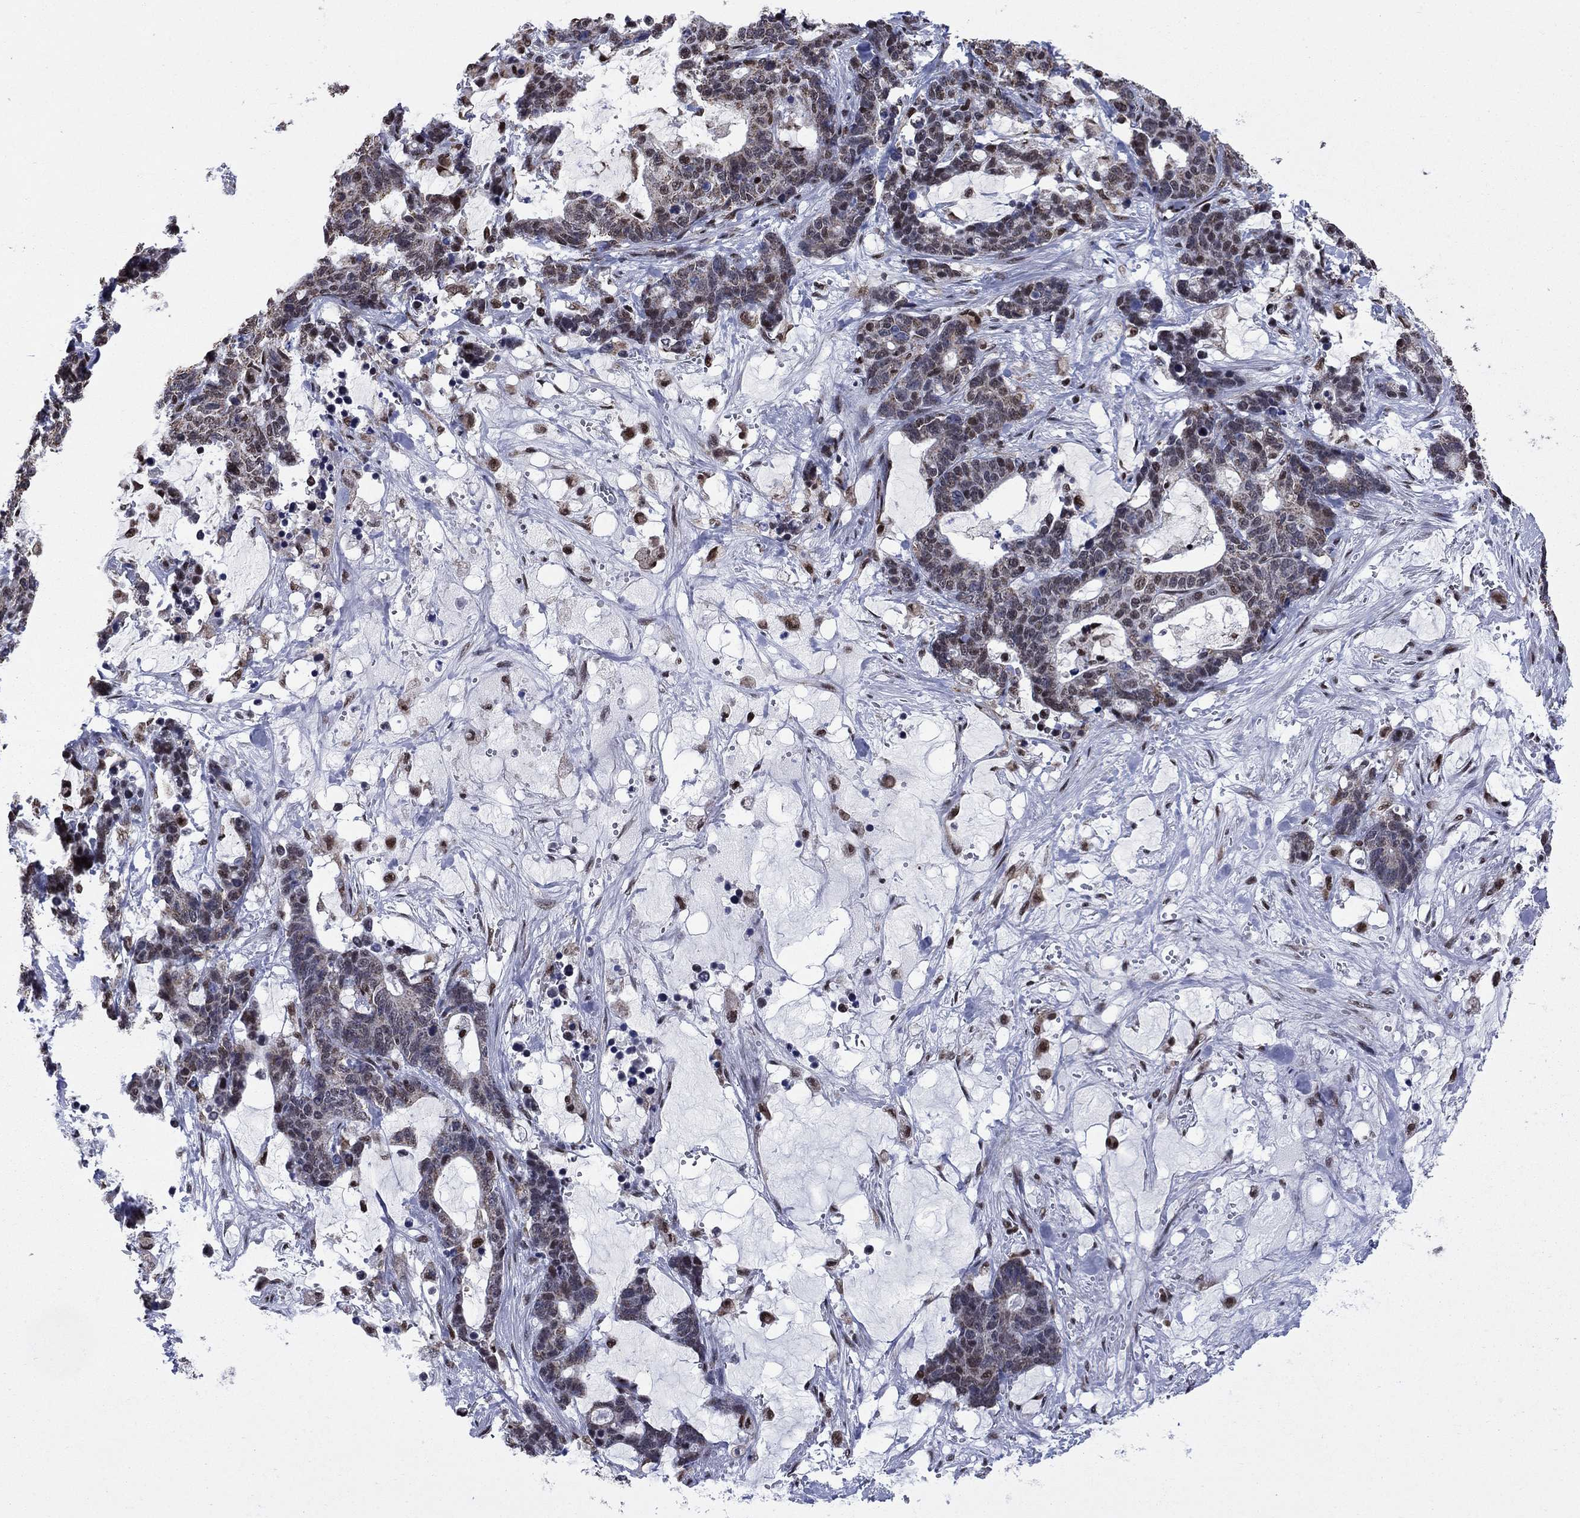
{"staining": {"intensity": "weak", "quantity": "<25%", "location": "cytoplasmic/membranous,nuclear"}, "tissue": "stomach cancer", "cell_type": "Tumor cells", "image_type": "cancer", "snomed": [{"axis": "morphology", "description": "Normal tissue, NOS"}, {"axis": "morphology", "description": "Adenocarcinoma, NOS"}, {"axis": "topography", "description": "Stomach"}], "caption": "This histopathology image is of stomach adenocarcinoma stained with immunohistochemistry to label a protein in brown with the nuclei are counter-stained blue. There is no expression in tumor cells.", "gene": "N4BP2", "patient": {"sex": "female", "age": 64}}